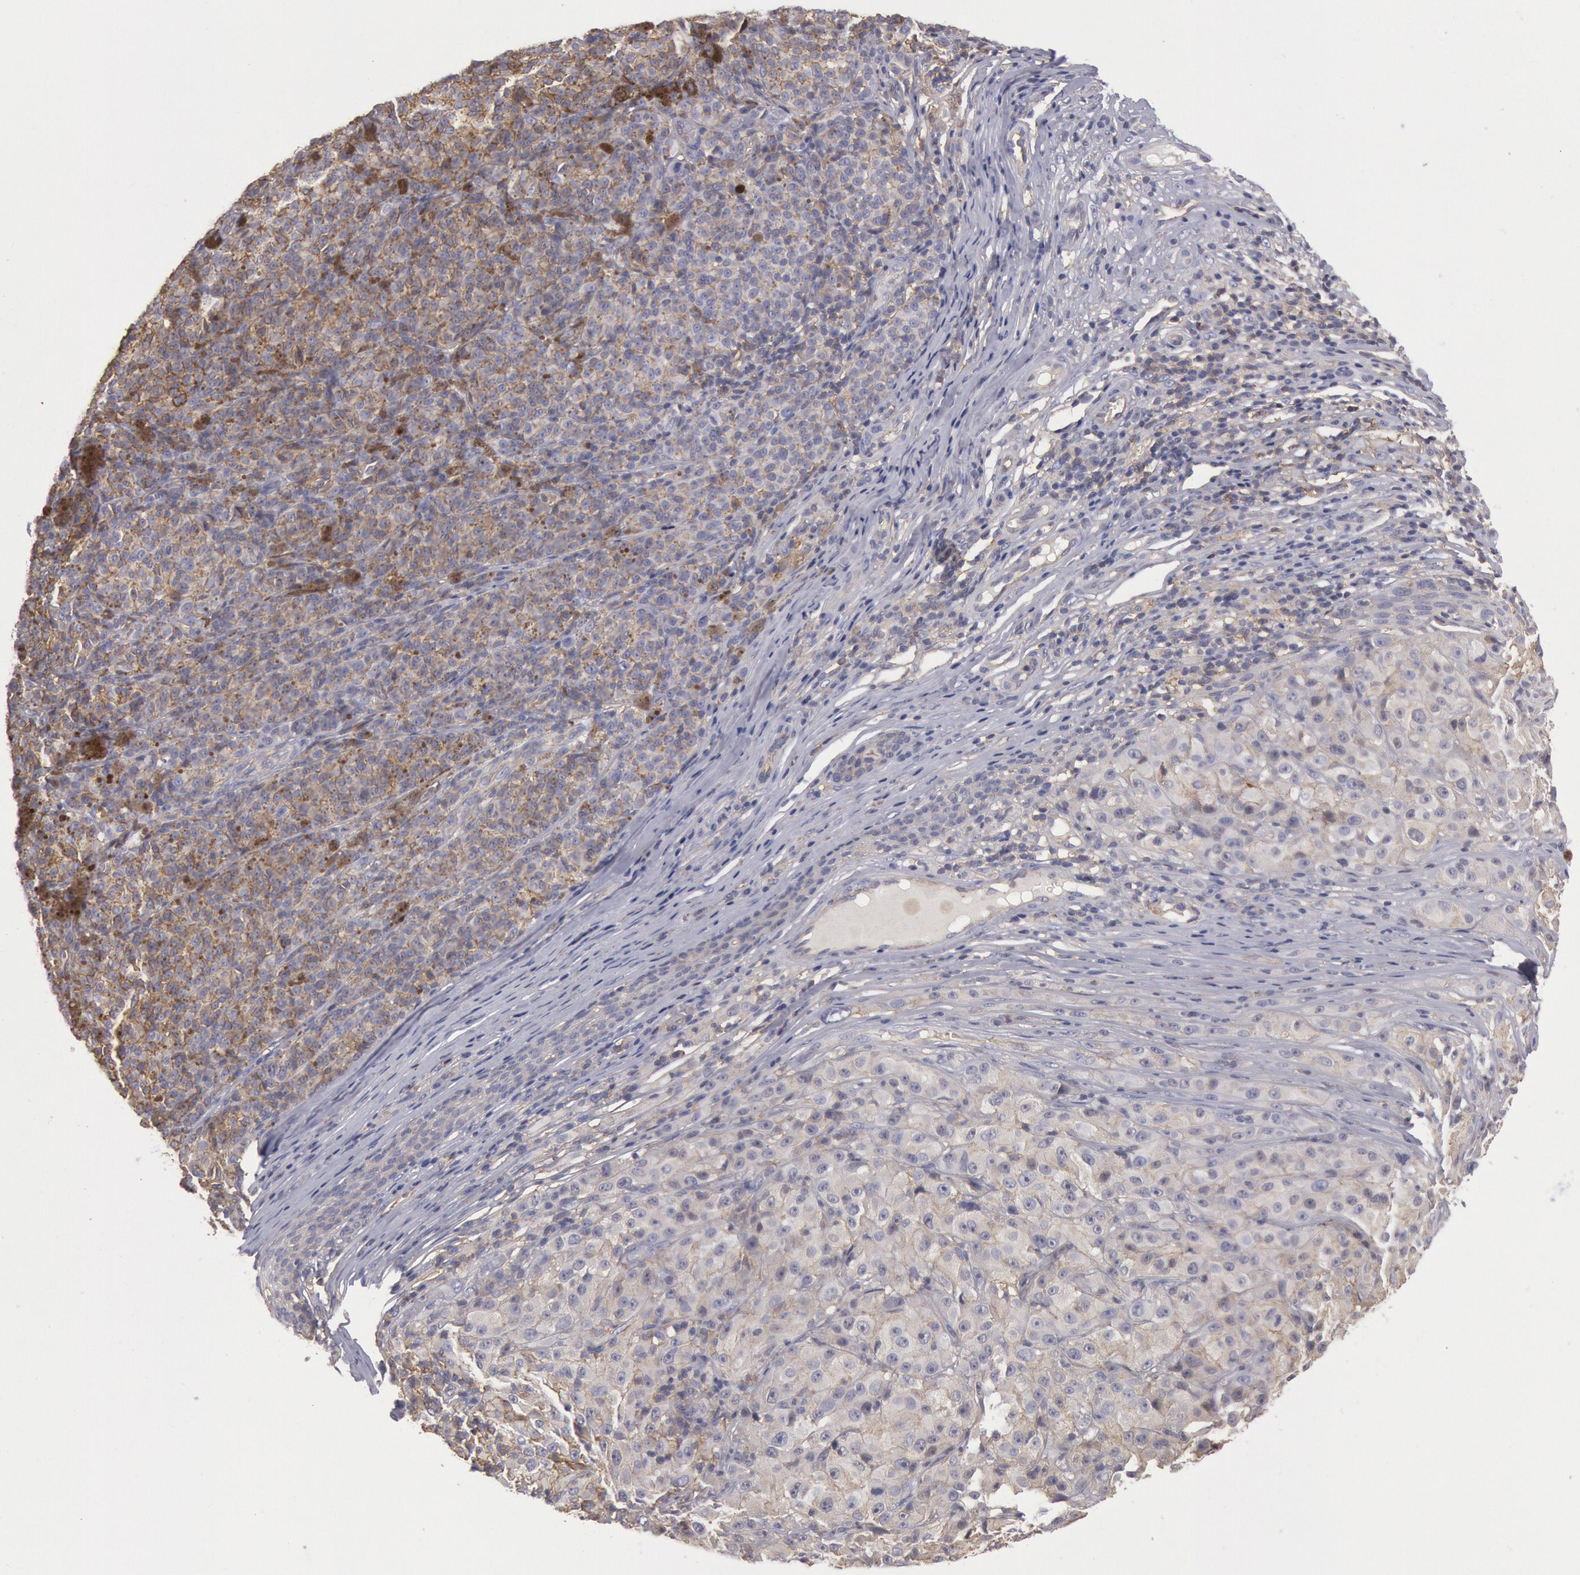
{"staining": {"intensity": "moderate", "quantity": "25%-75%", "location": "cytoplasmic/membranous"}, "tissue": "melanoma", "cell_type": "Tumor cells", "image_type": "cancer", "snomed": [{"axis": "morphology", "description": "Malignant melanoma, NOS"}, {"axis": "topography", "description": "Skin"}], "caption": "Immunohistochemical staining of human malignant melanoma shows moderate cytoplasmic/membranous protein expression in approximately 25%-75% of tumor cells. The staining was performed using DAB, with brown indicating positive protein expression. Nuclei are stained blue with hematoxylin.", "gene": "SNAP23", "patient": {"sex": "male", "age": 56}}